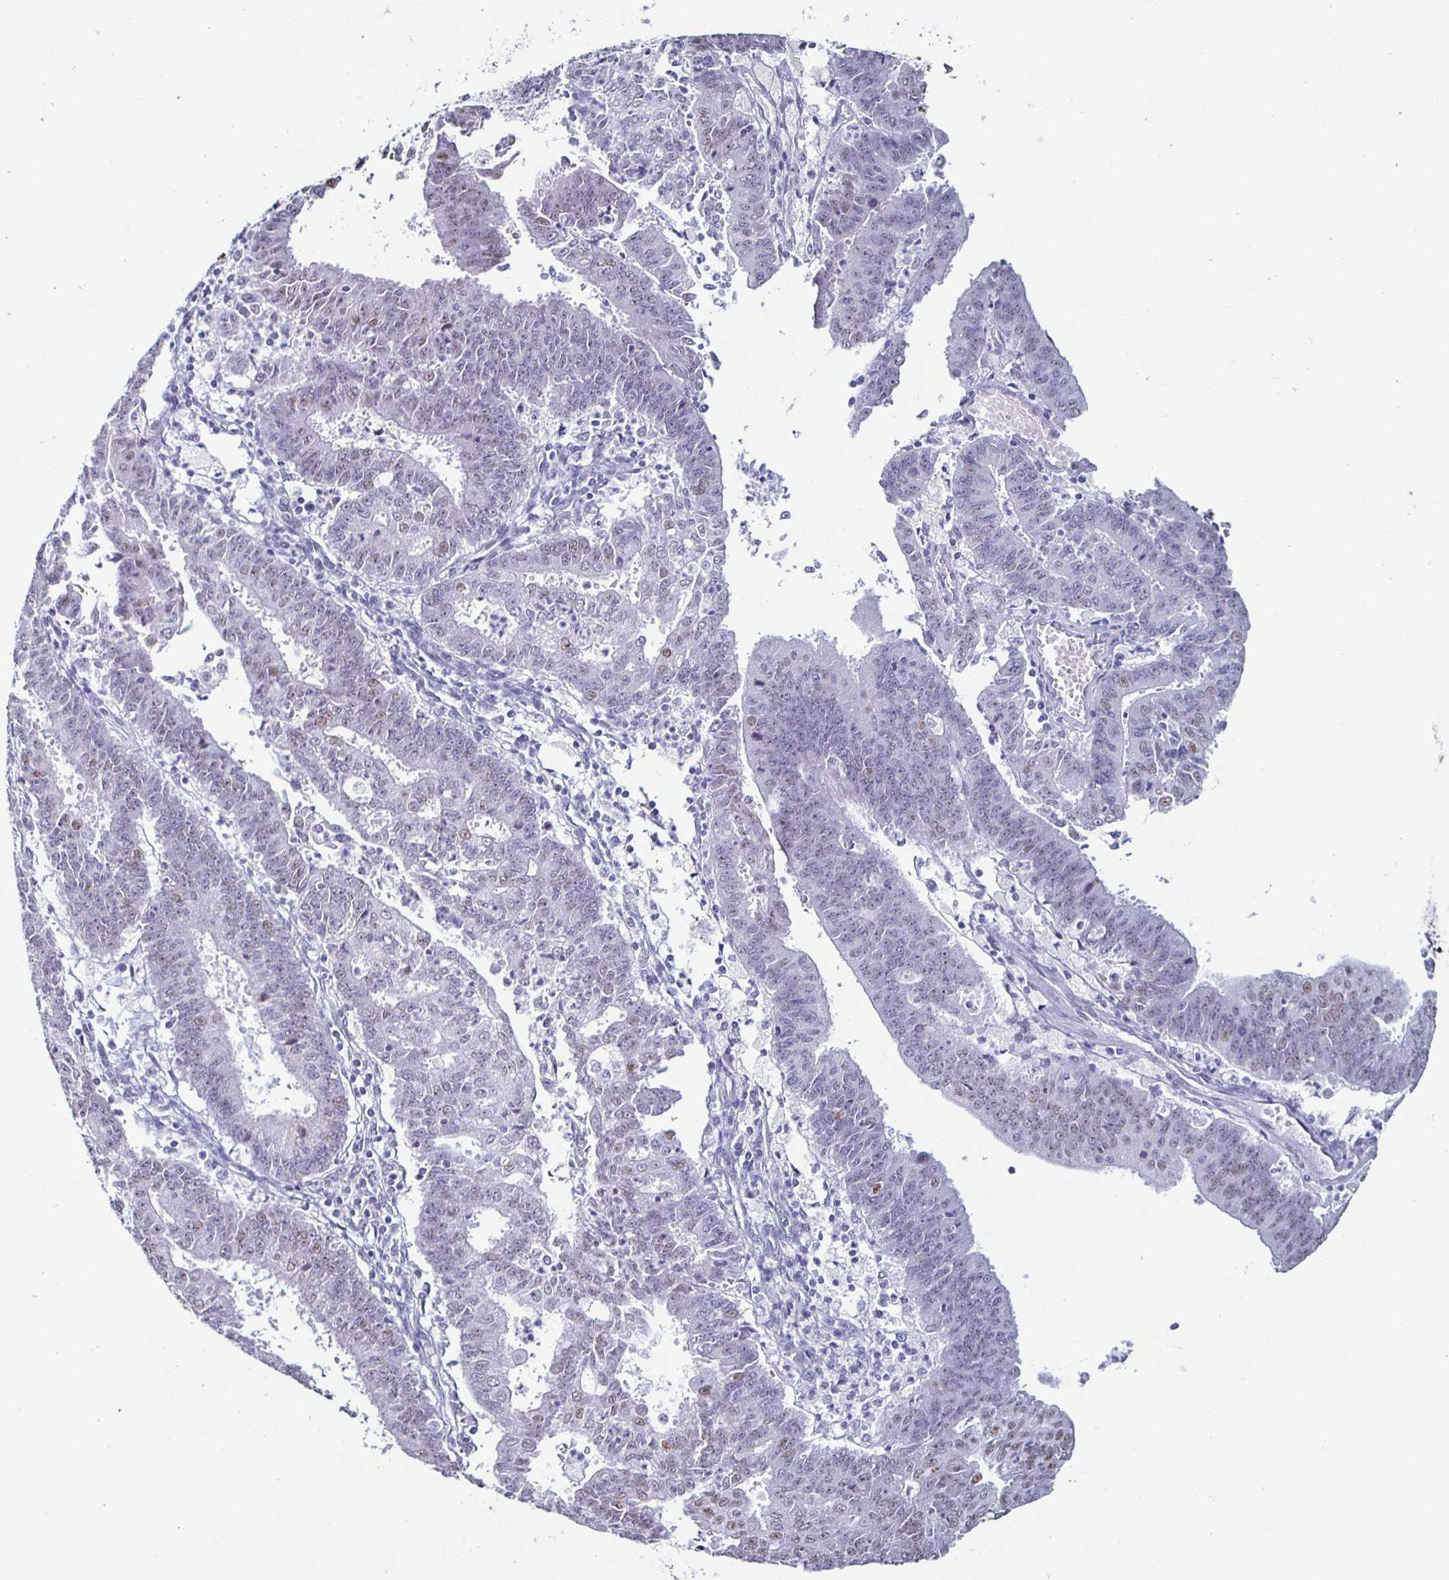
{"staining": {"intensity": "moderate", "quantity": "25%-75%", "location": "nuclear"}, "tissue": "endometrial cancer", "cell_type": "Tumor cells", "image_type": "cancer", "snomed": [{"axis": "morphology", "description": "Adenocarcinoma, NOS"}, {"axis": "topography", "description": "Endometrium"}], "caption": "Protein expression analysis of endometrial cancer demonstrates moderate nuclear expression in about 25%-75% of tumor cells.", "gene": "DDX39B", "patient": {"sex": "female", "age": 73}}